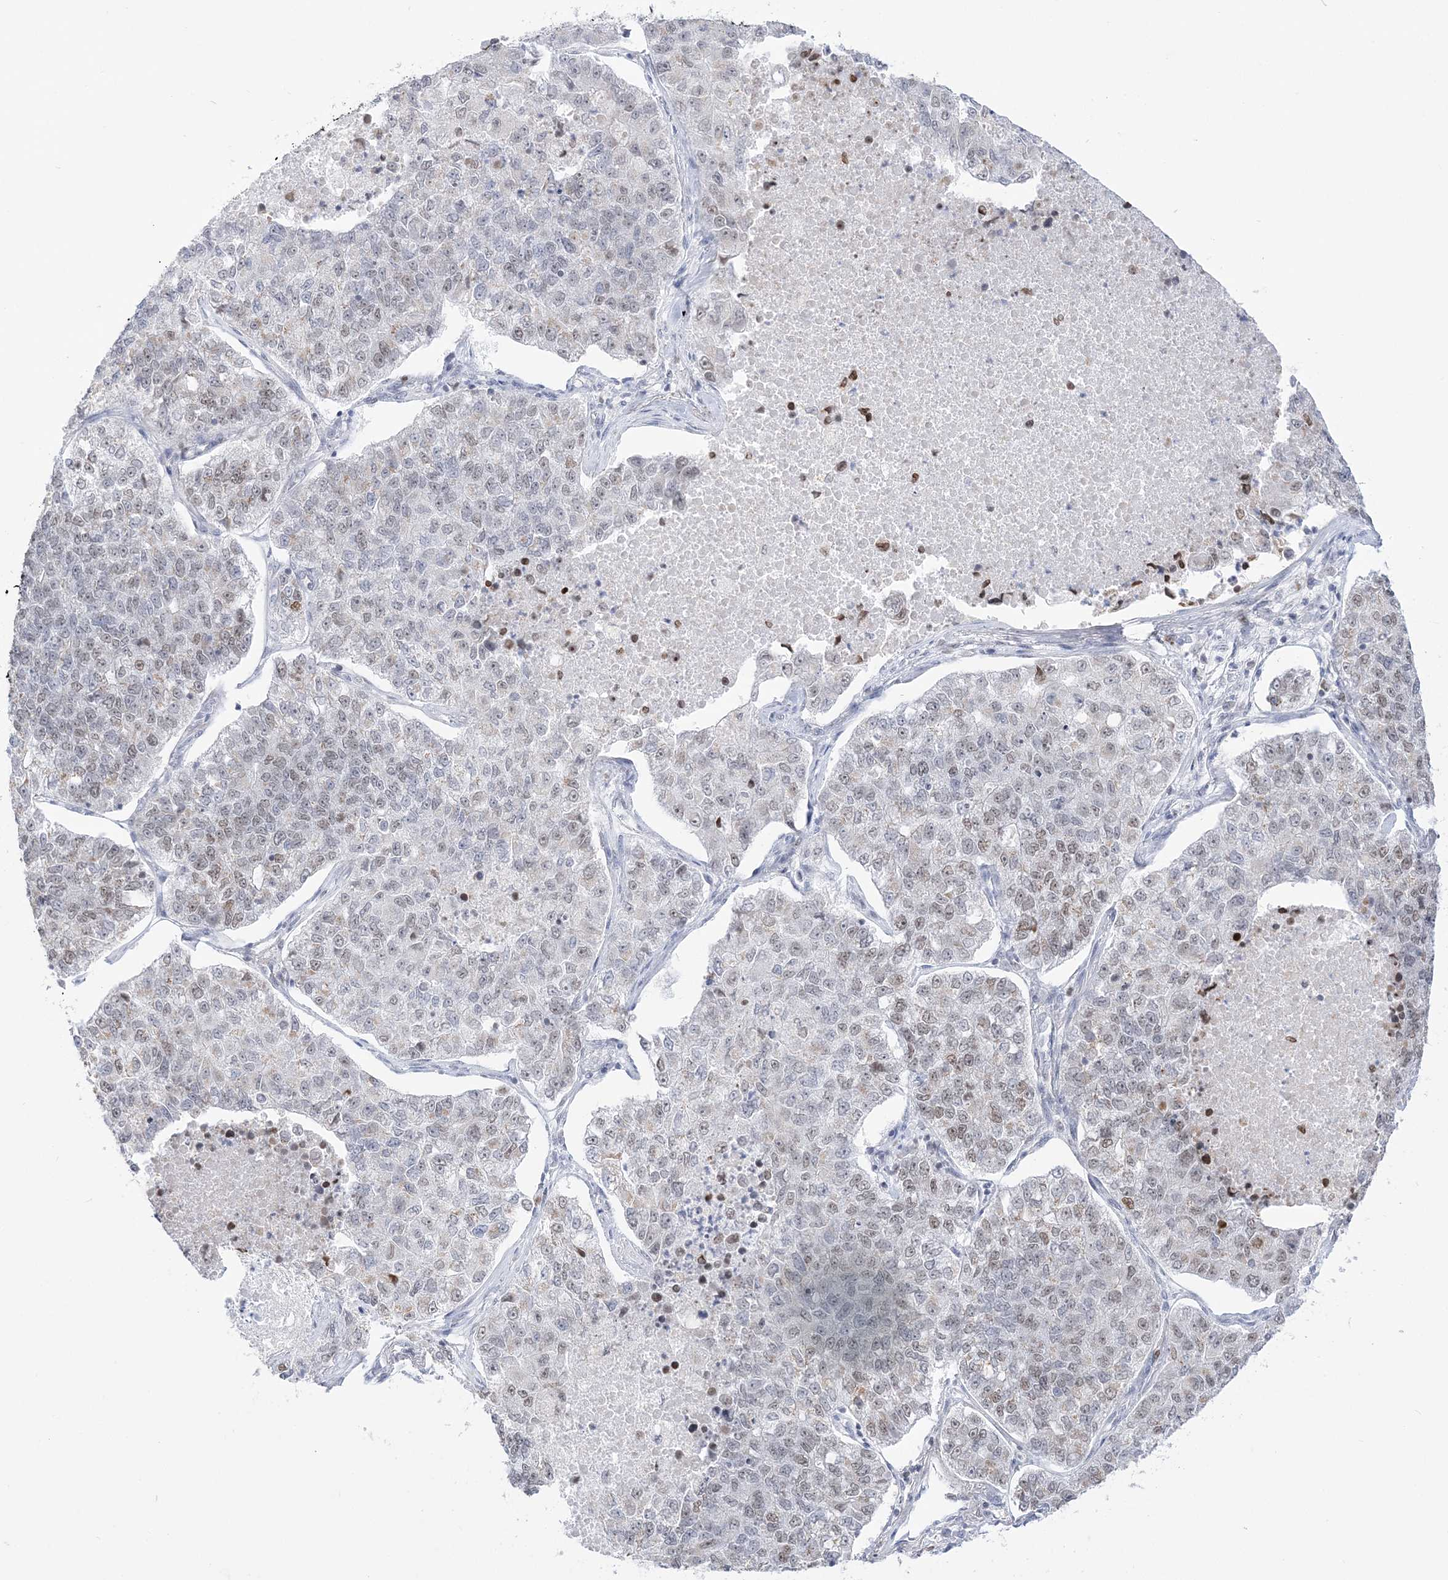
{"staining": {"intensity": "moderate", "quantity": "<25%", "location": "nuclear"}, "tissue": "lung cancer", "cell_type": "Tumor cells", "image_type": "cancer", "snomed": [{"axis": "morphology", "description": "Adenocarcinoma, NOS"}, {"axis": "topography", "description": "Lung"}], "caption": "Immunohistochemical staining of human lung adenocarcinoma displays low levels of moderate nuclear protein expression in about <25% of tumor cells.", "gene": "DDX21", "patient": {"sex": "male", "age": 49}}